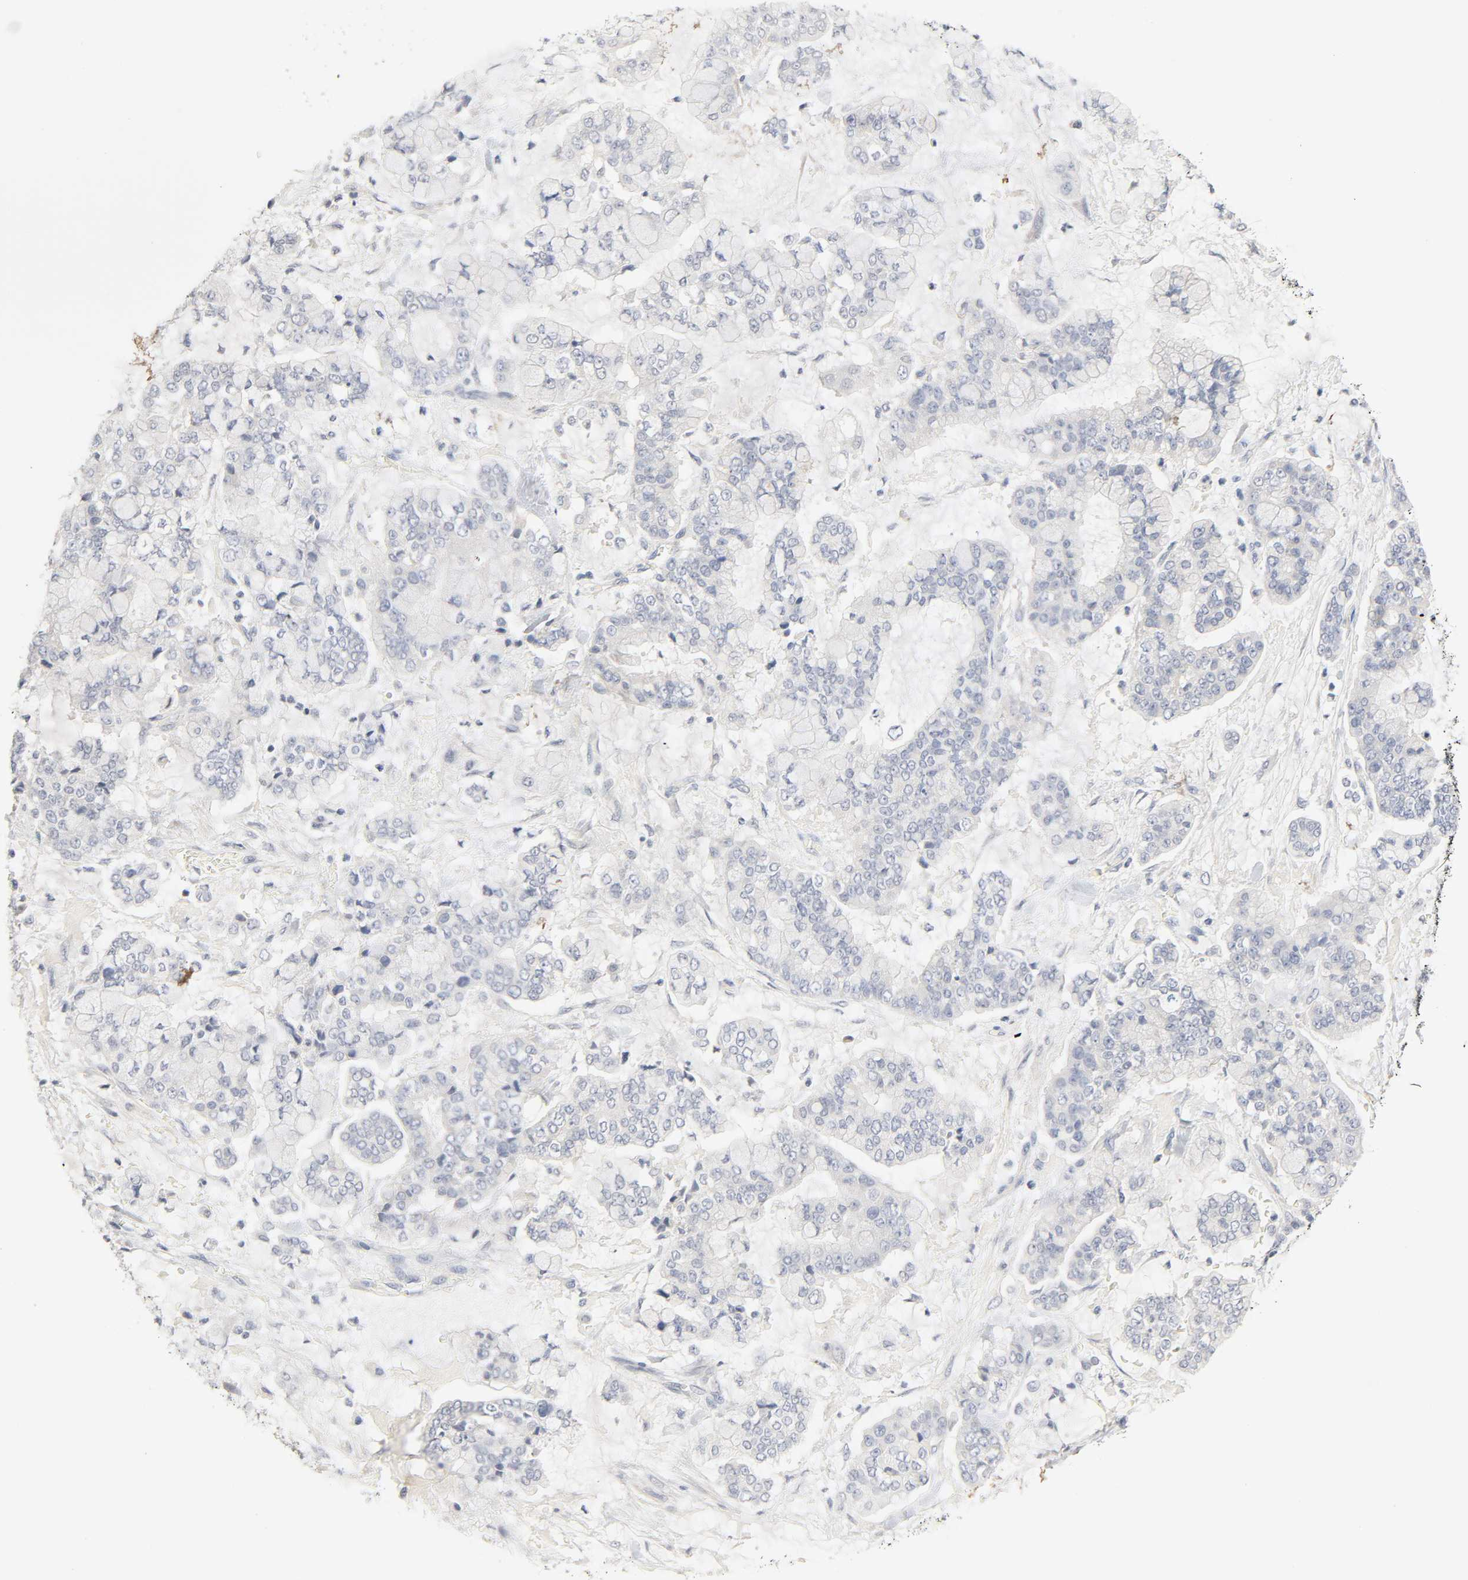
{"staining": {"intensity": "negative", "quantity": "none", "location": "none"}, "tissue": "stomach cancer", "cell_type": "Tumor cells", "image_type": "cancer", "snomed": [{"axis": "morphology", "description": "Normal tissue, NOS"}, {"axis": "morphology", "description": "Adenocarcinoma, NOS"}, {"axis": "topography", "description": "Stomach, upper"}, {"axis": "topography", "description": "Stomach"}], "caption": "Image shows no protein expression in tumor cells of stomach cancer tissue.", "gene": "CLEC4E", "patient": {"sex": "male", "age": 76}}